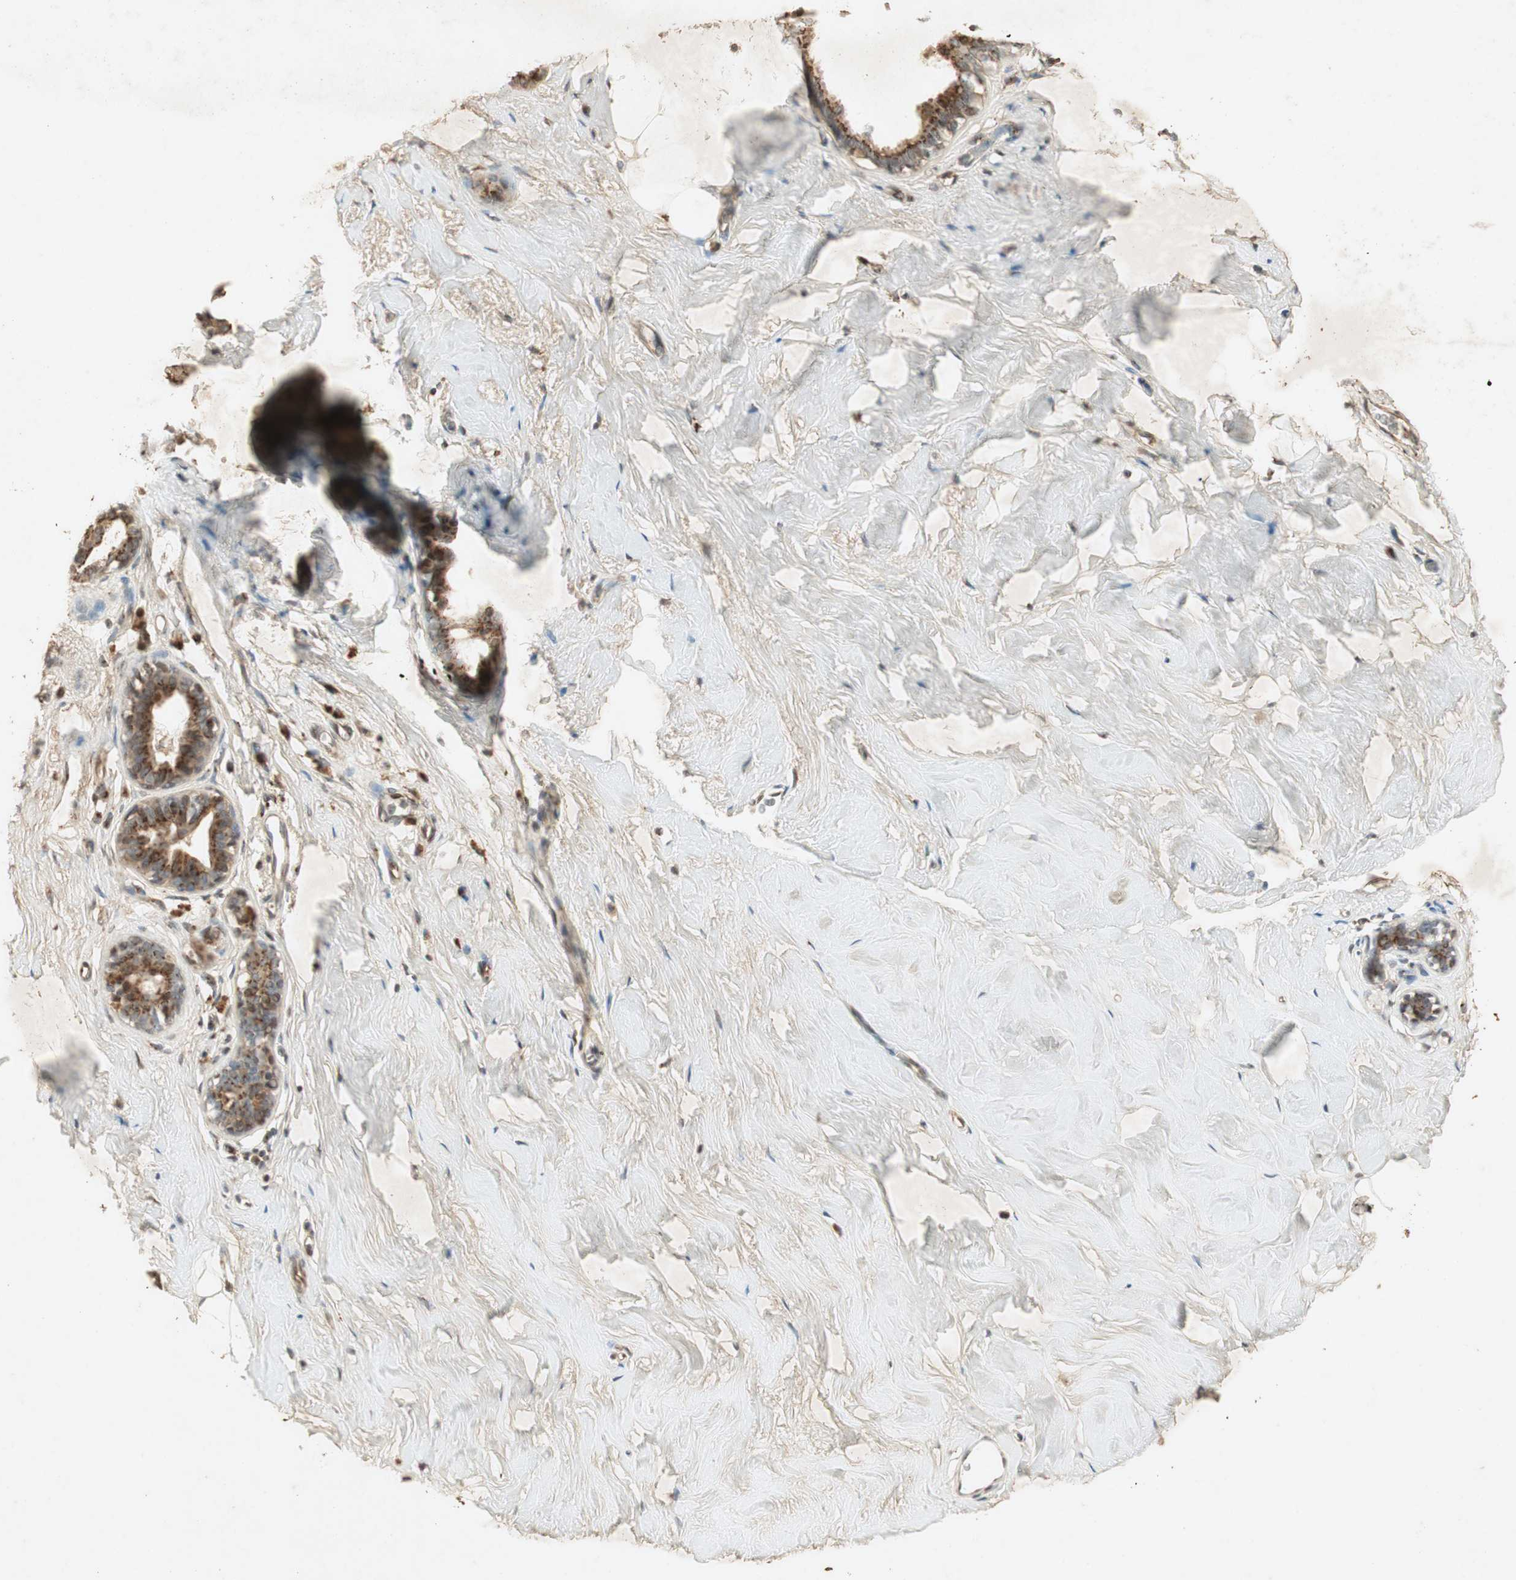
{"staining": {"intensity": "negative", "quantity": "none", "location": "none"}, "tissue": "breast", "cell_type": "Adipocytes", "image_type": "normal", "snomed": [{"axis": "morphology", "description": "Normal tissue, NOS"}, {"axis": "topography", "description": "Breast"}], "caption": "Immunohistochemistry micrograph of normal breast: human breast stained with DAB exhibits no significant protein expression in adipocytes.", "gene": "NEO1", "patient": {"sex": "female", "age": 75}}